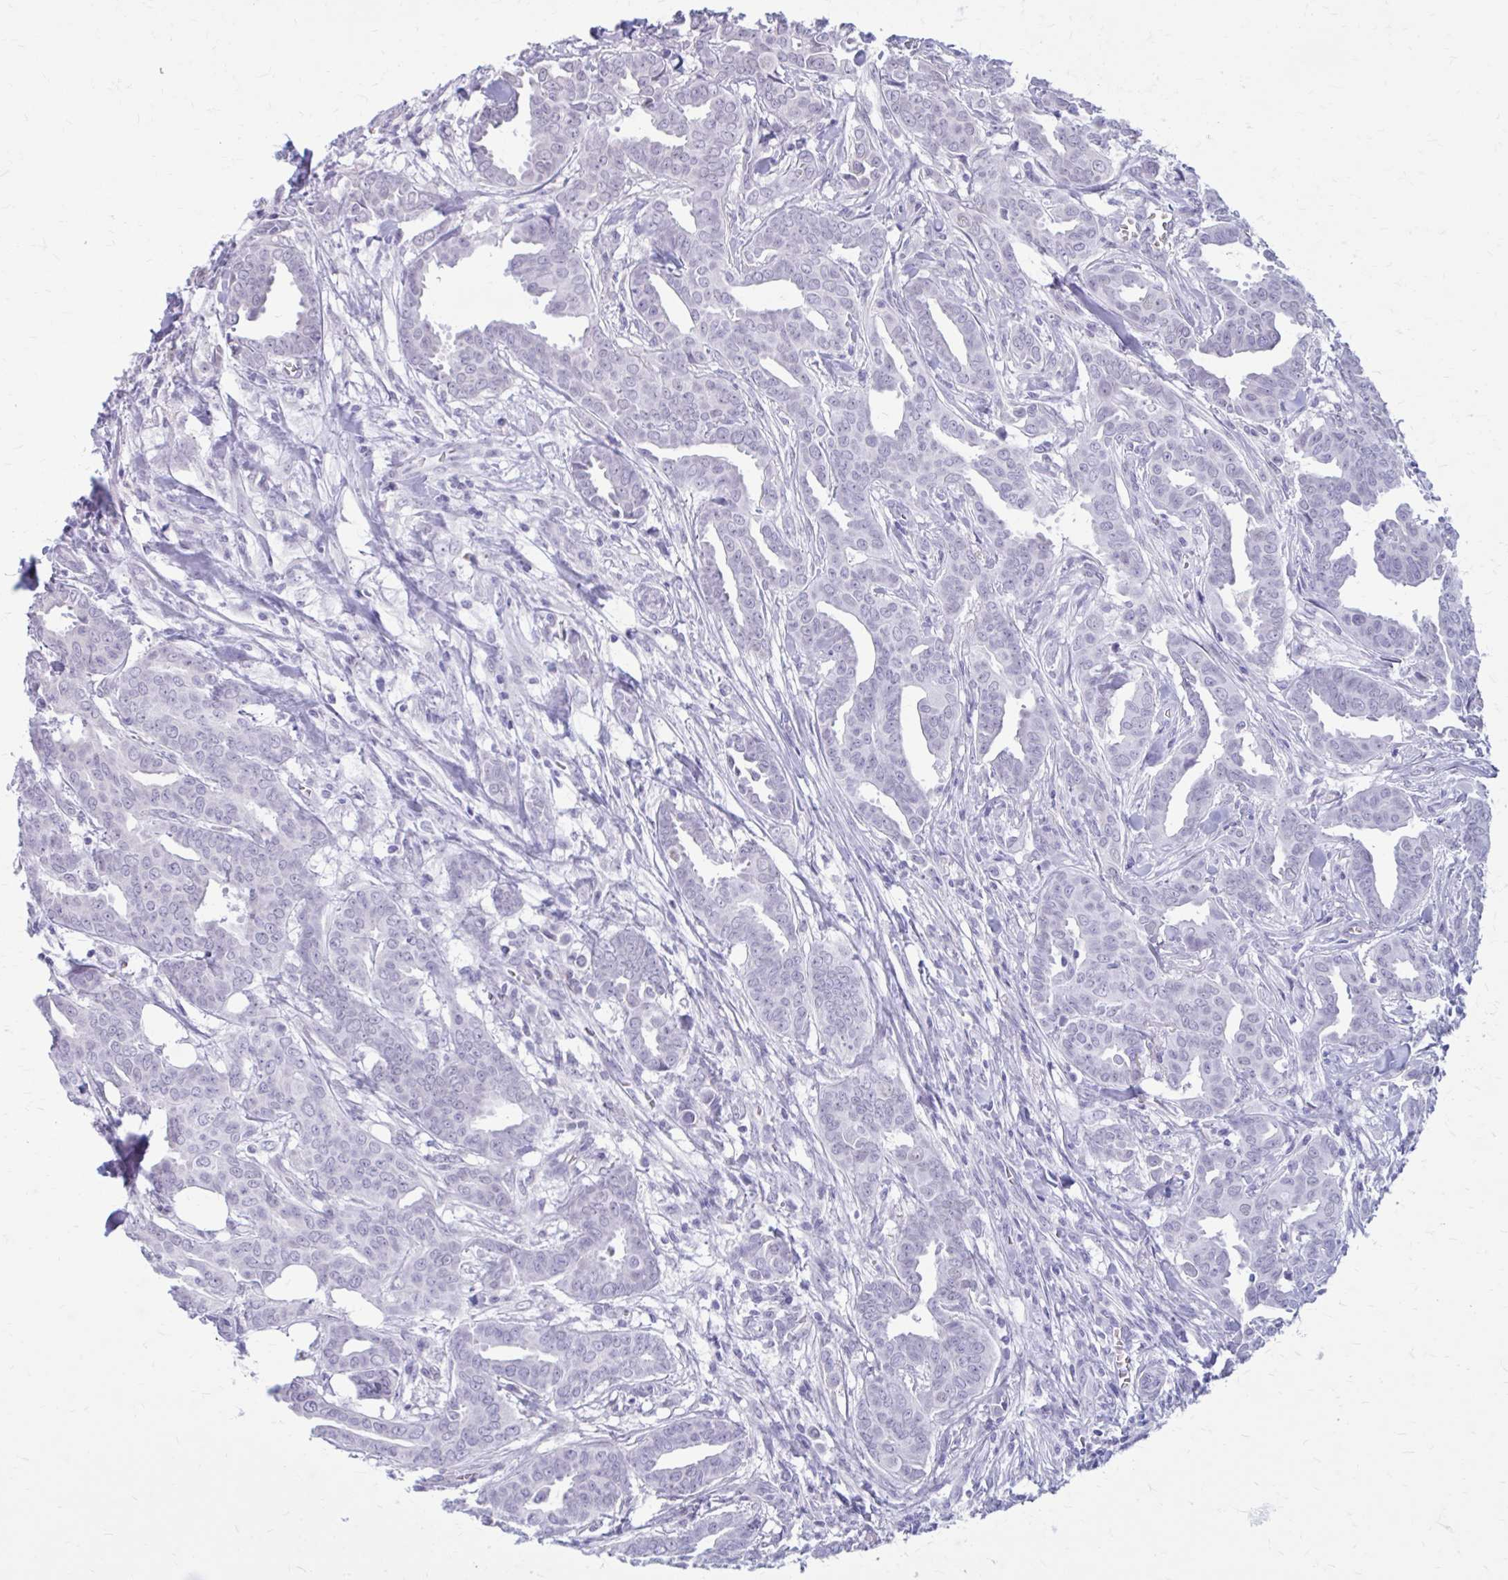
{"staining": {"intensity": "negative", "quantity": "none", "location": "none"}, "tissue": "breast cancer", "cell_type": "Tumor cells", "image_type": "cancer", "snomed": [{"axis": "morphology", "description": "Duct carcinoma"}, {"axis": "topography", "description": "Breast"}], "caption": "There is no significant positivity in tumor cells of invasive ductal carcinoma (breast). (DAB immunohistochemistry (IHC) with hematoxylin counter stain).", "gene": "PROSER1", "patient": {"sex": "female", "age": 45}}